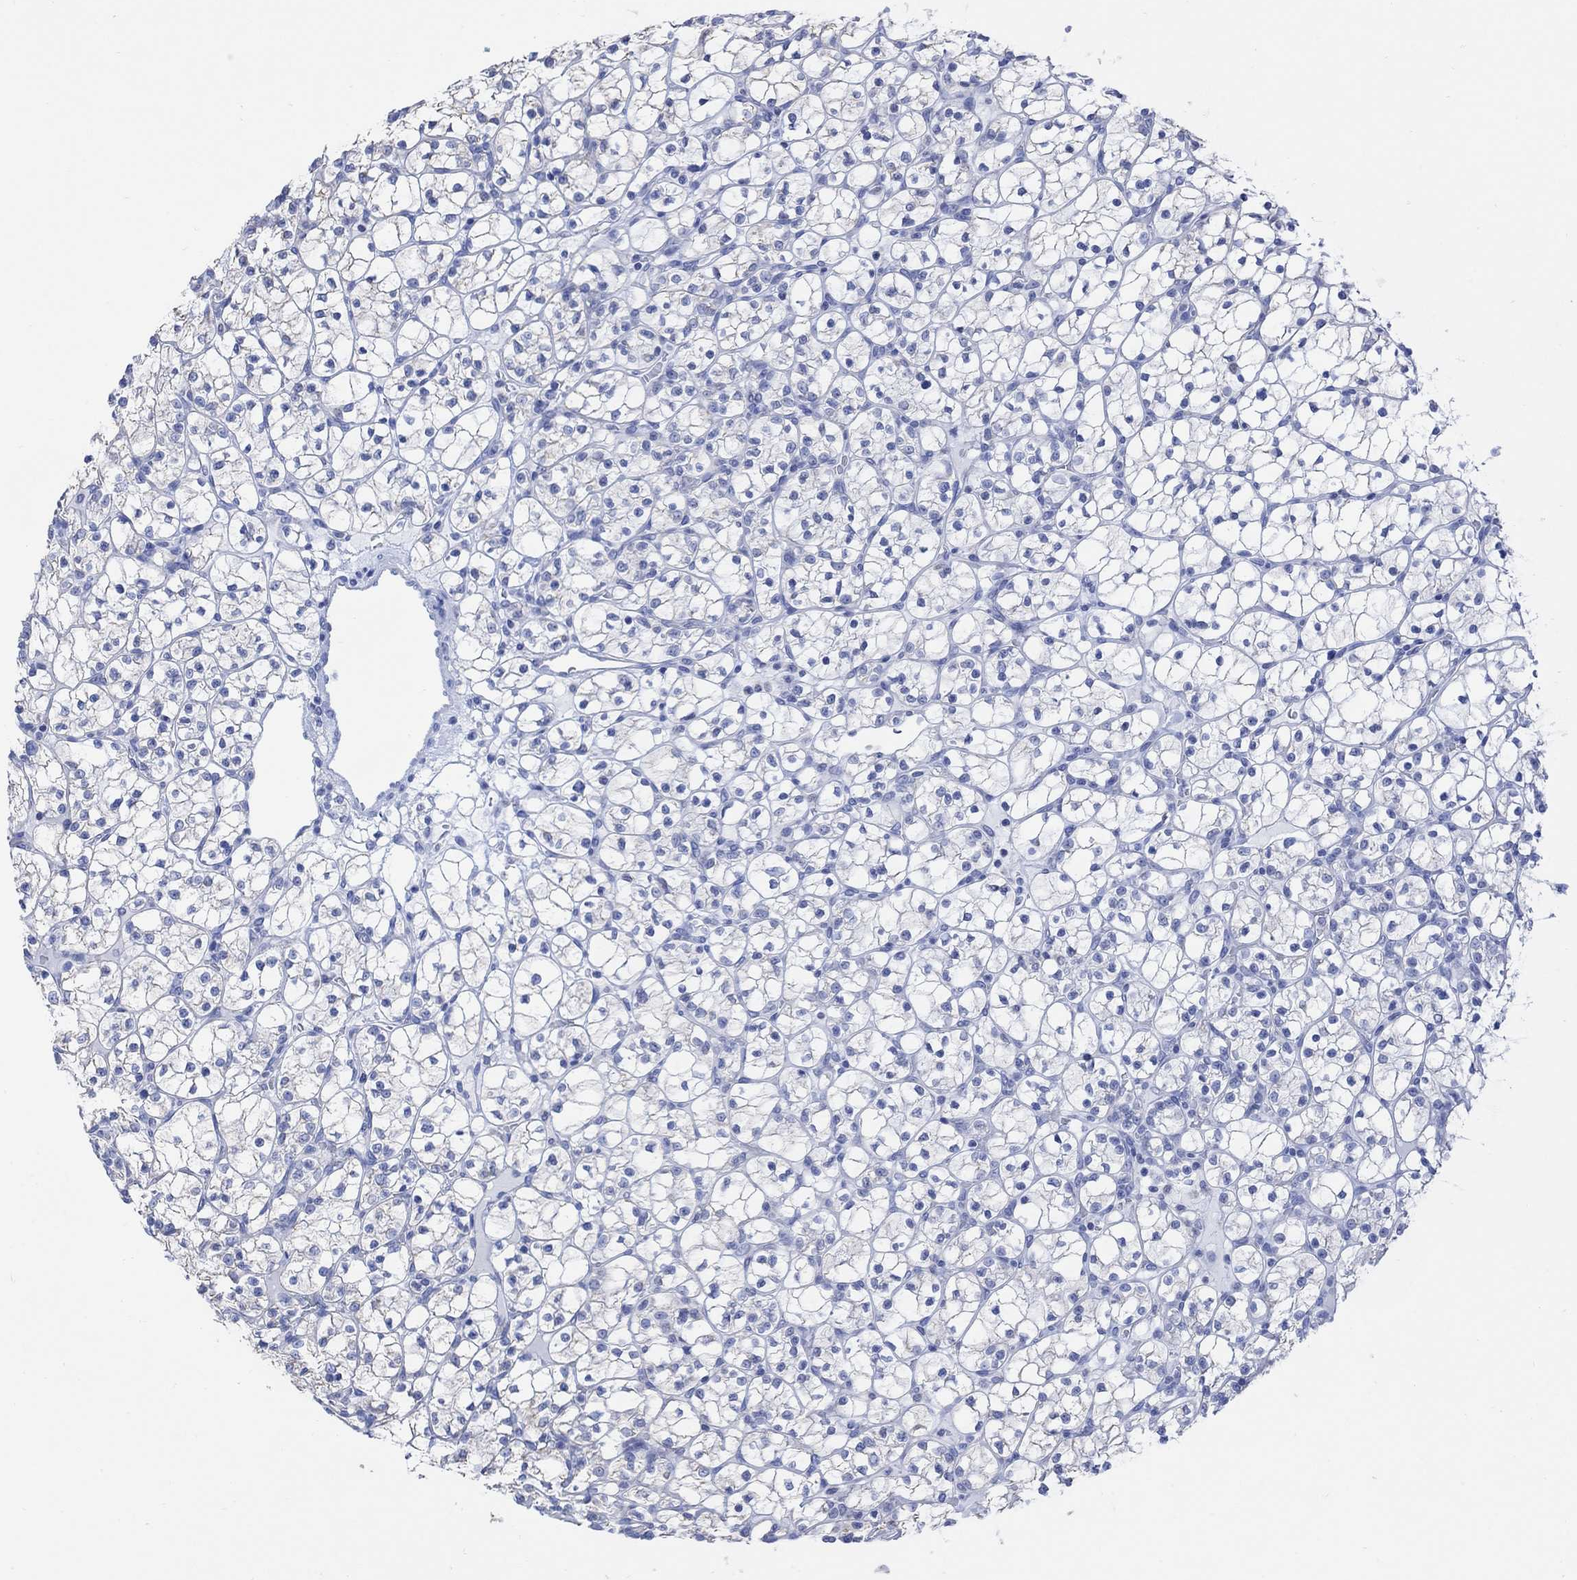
{"staining": {"intensity": "negative", "quantity": "none", "location": "none"}, "tissue": "renal cancer", "cell_type": "Tumor cells", "image_type": "cancer", "snomed": [{"axis": "morphology", "description": "Adenocarcinoma, NOS"}, {"axis": "topography", "description": "Kidney"}], "caption": "Immunohistochemistry micrograph of neoplastic tissue: renal cancer stained with DAB (3,3'-diaminobenzidine) exhibits no significant protein staining in tumor cells.", "gene": "SYT12", "patient": {"sex": "female", "age": 89}}